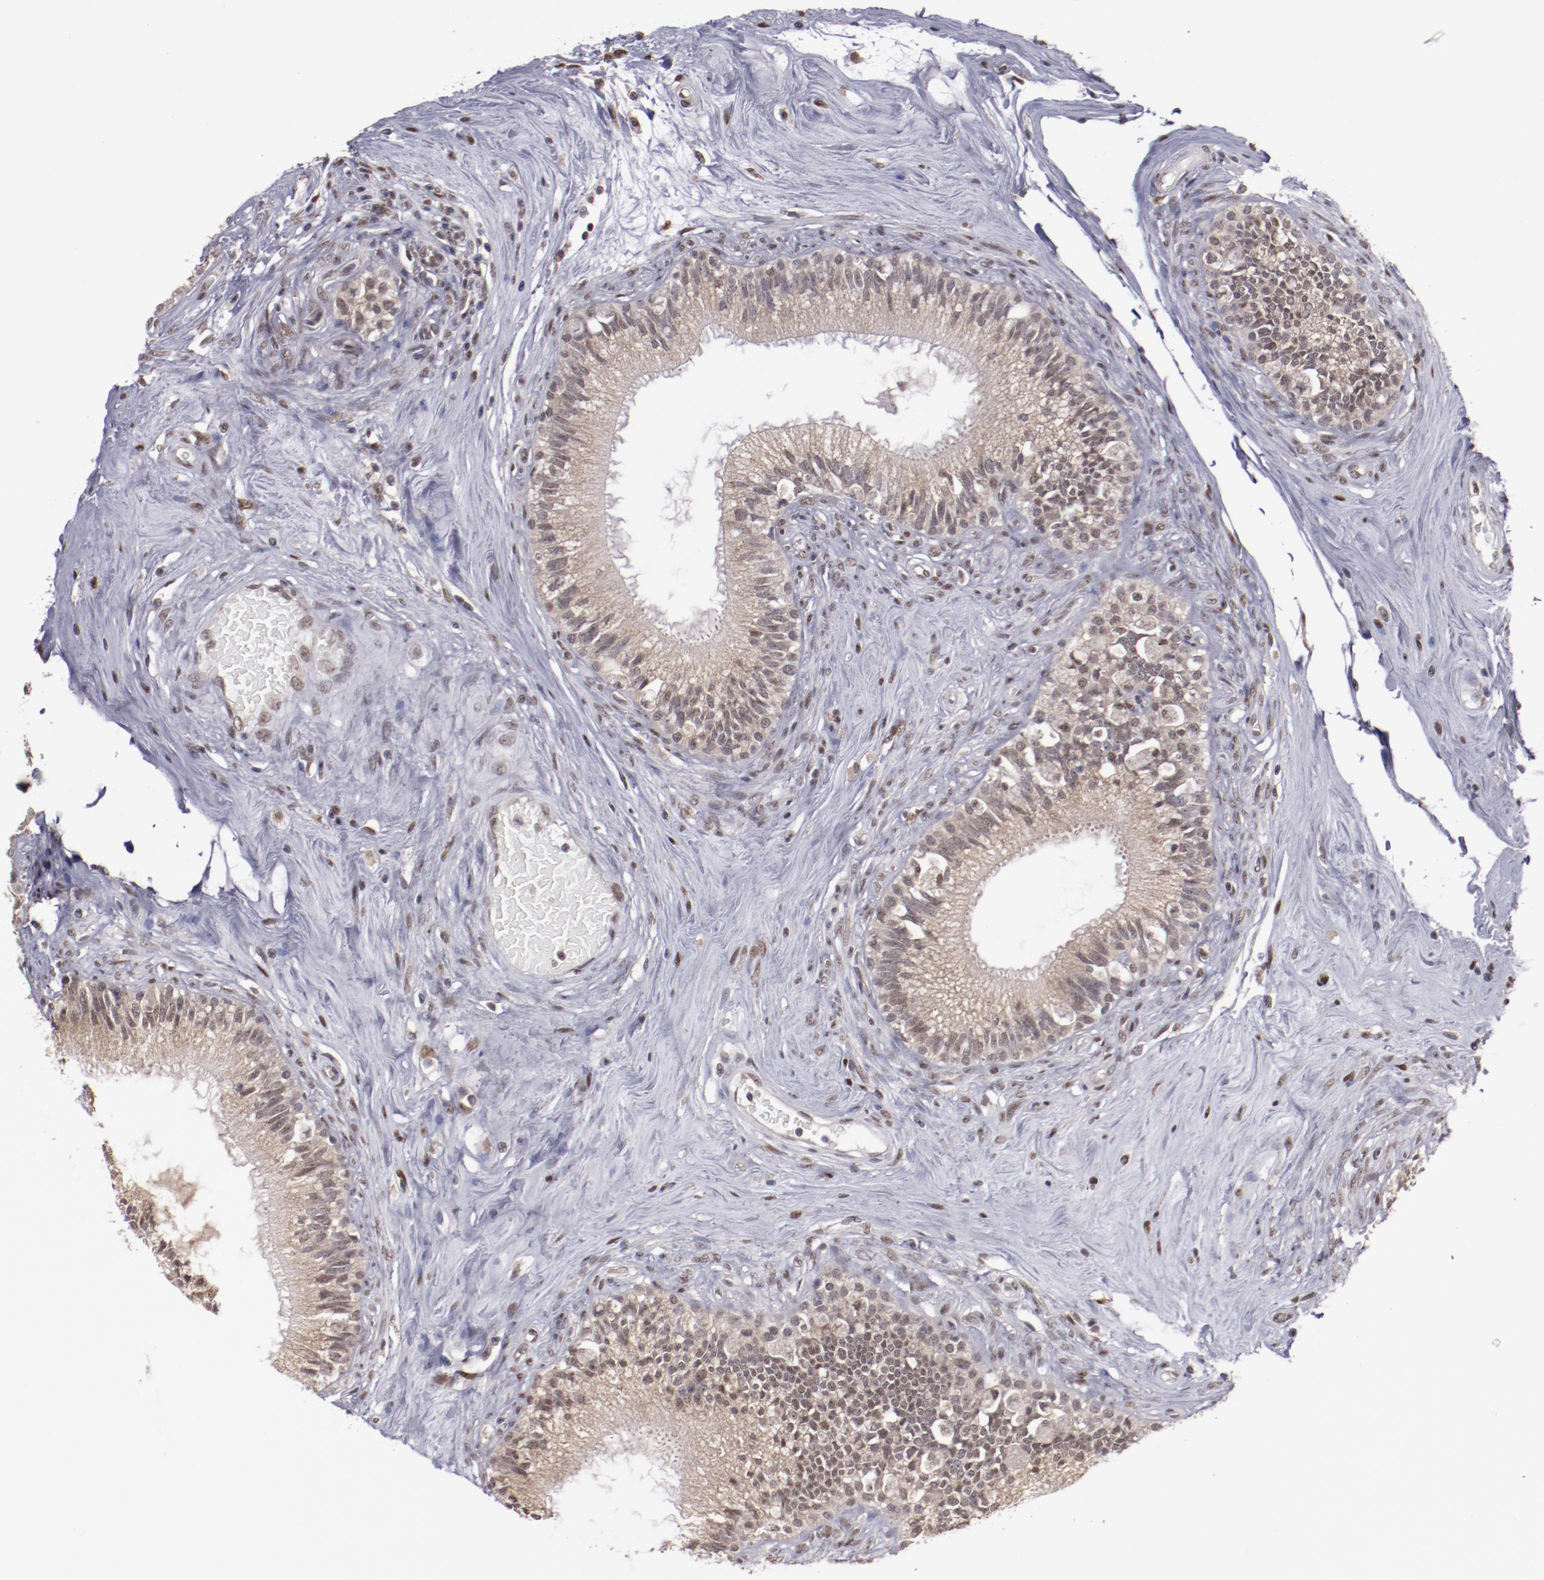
{"staining": {"intensity": "moderate", "quantity": ">75%", "location": "cytoplasmic/membranous,nuclear"}, "tissue": "epididymis", "cell_type": "Glandular cells", "image_type": "normal", "snomed": [{"axis": "morphology", "description": "Normal tissue, NOS"}, {"axis": "morphology", "description": "Inflammation, NOS"}, {"axis": "topography", "description": "Epididymis"}], "caption": "This is a photomicrograph of IHC staining of benign epididymis, which shows moderate expression in the cytoplasmic/membranous,nuclear of glandular cells.", "gene": "ARNT", "patient": {"sex": "male", "age": 84}}